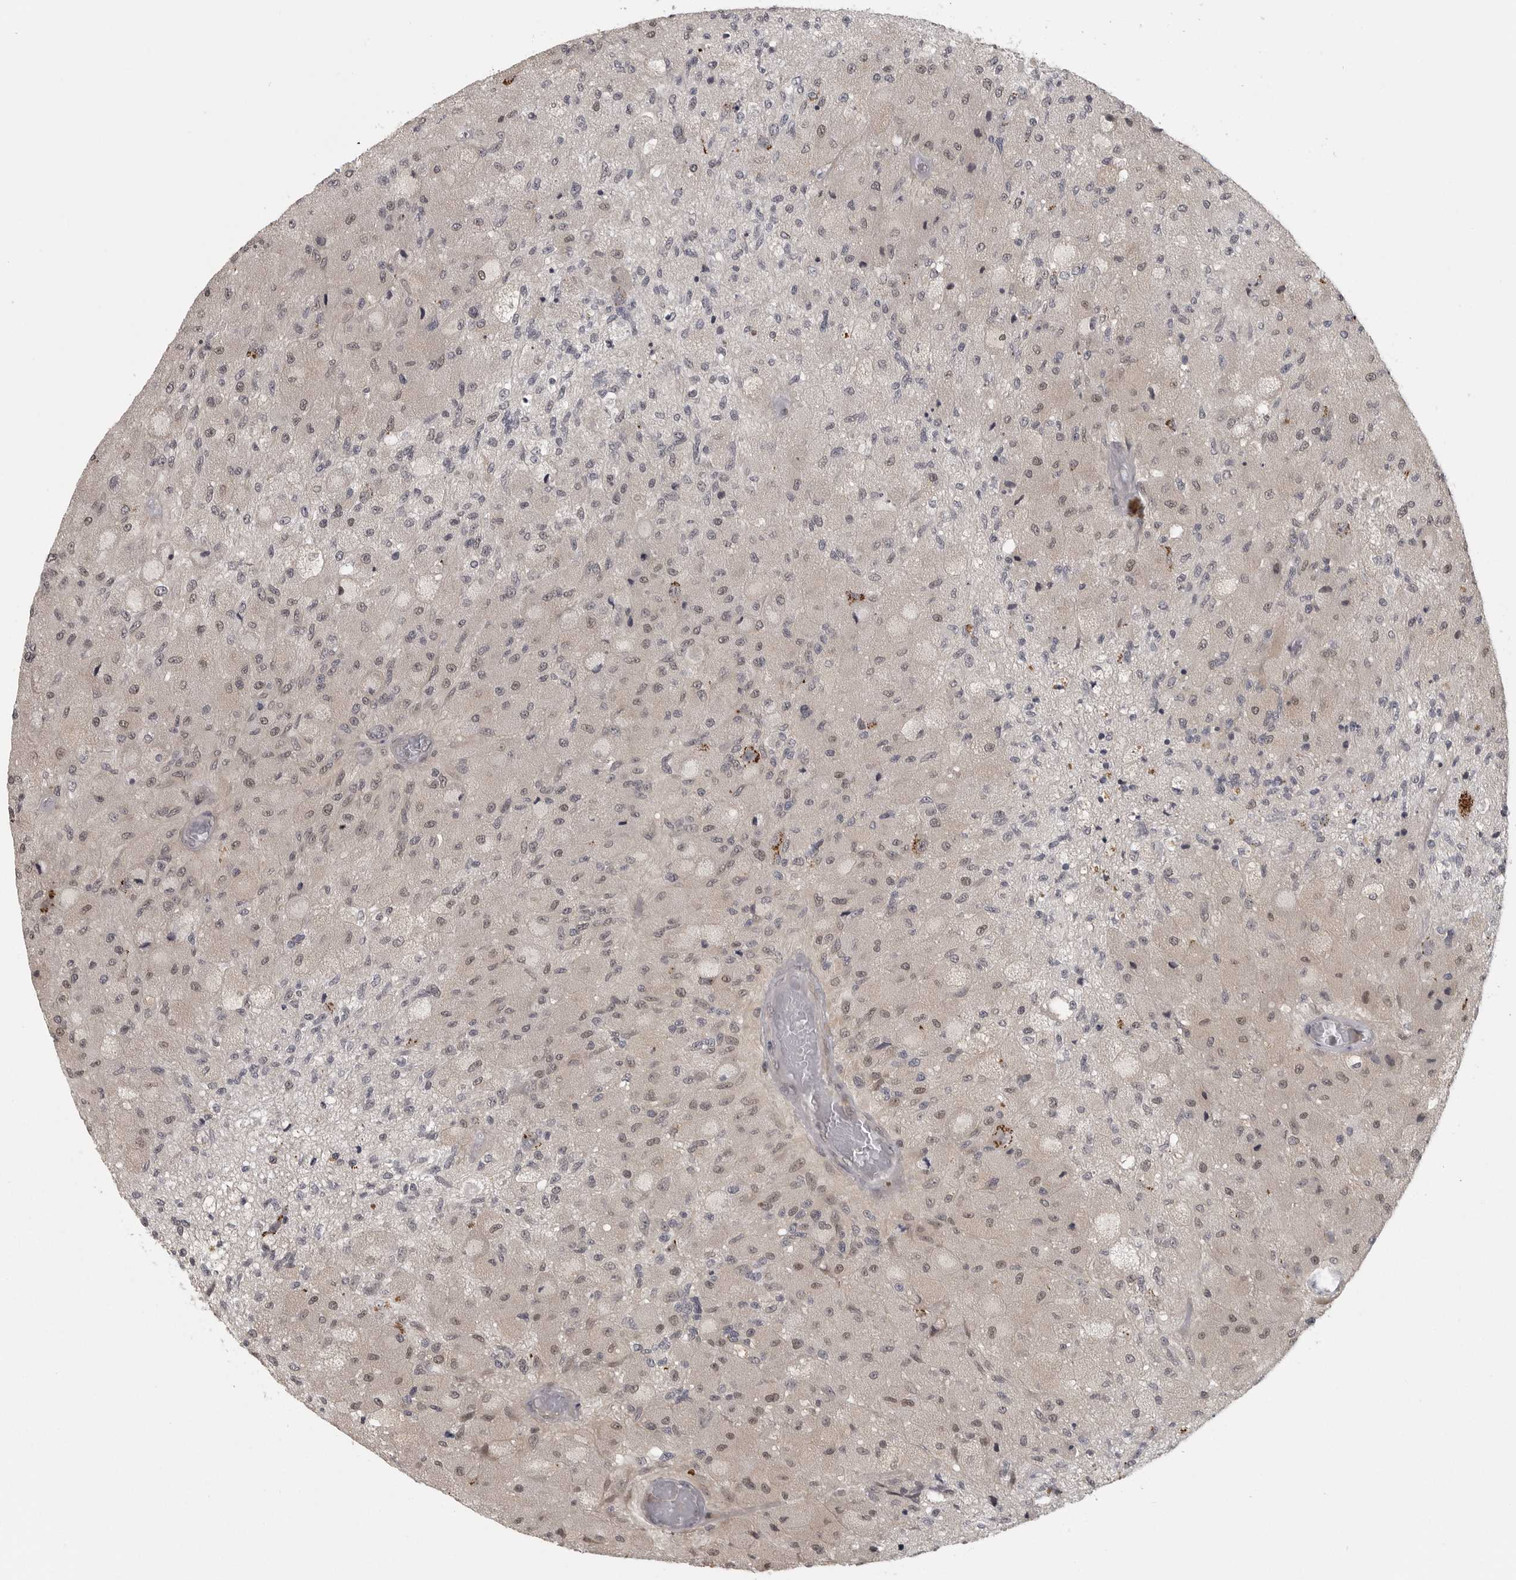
{"staining": {"intensity": "weak", "quantity": "25%-75%", "location": "nuclear"}, "tissue": "glioma", "cell_type": "Tumor cells", "image_type": "cancer", "snomed": [{"axis": "morphology", "description": "Normal tissue, NOS"}, {"axis": "morphology", "description": "Glioma, malignant, High grade"}, {"axis": "topography", "description": "Cerebral cortex"}], "caption": "DAB (3,3'-diaminobenzidine) immunohistochemical staining of high-grade glioma (malignant) displays weak nuclear protein expression in about 25%-75% of tumor cells. (DAB (3,3'-diaminobenzidine) IHC with brightfield microscopy, high magnification).", "gene": "UROD", "patient": {"sex": "male", "age": 77}}